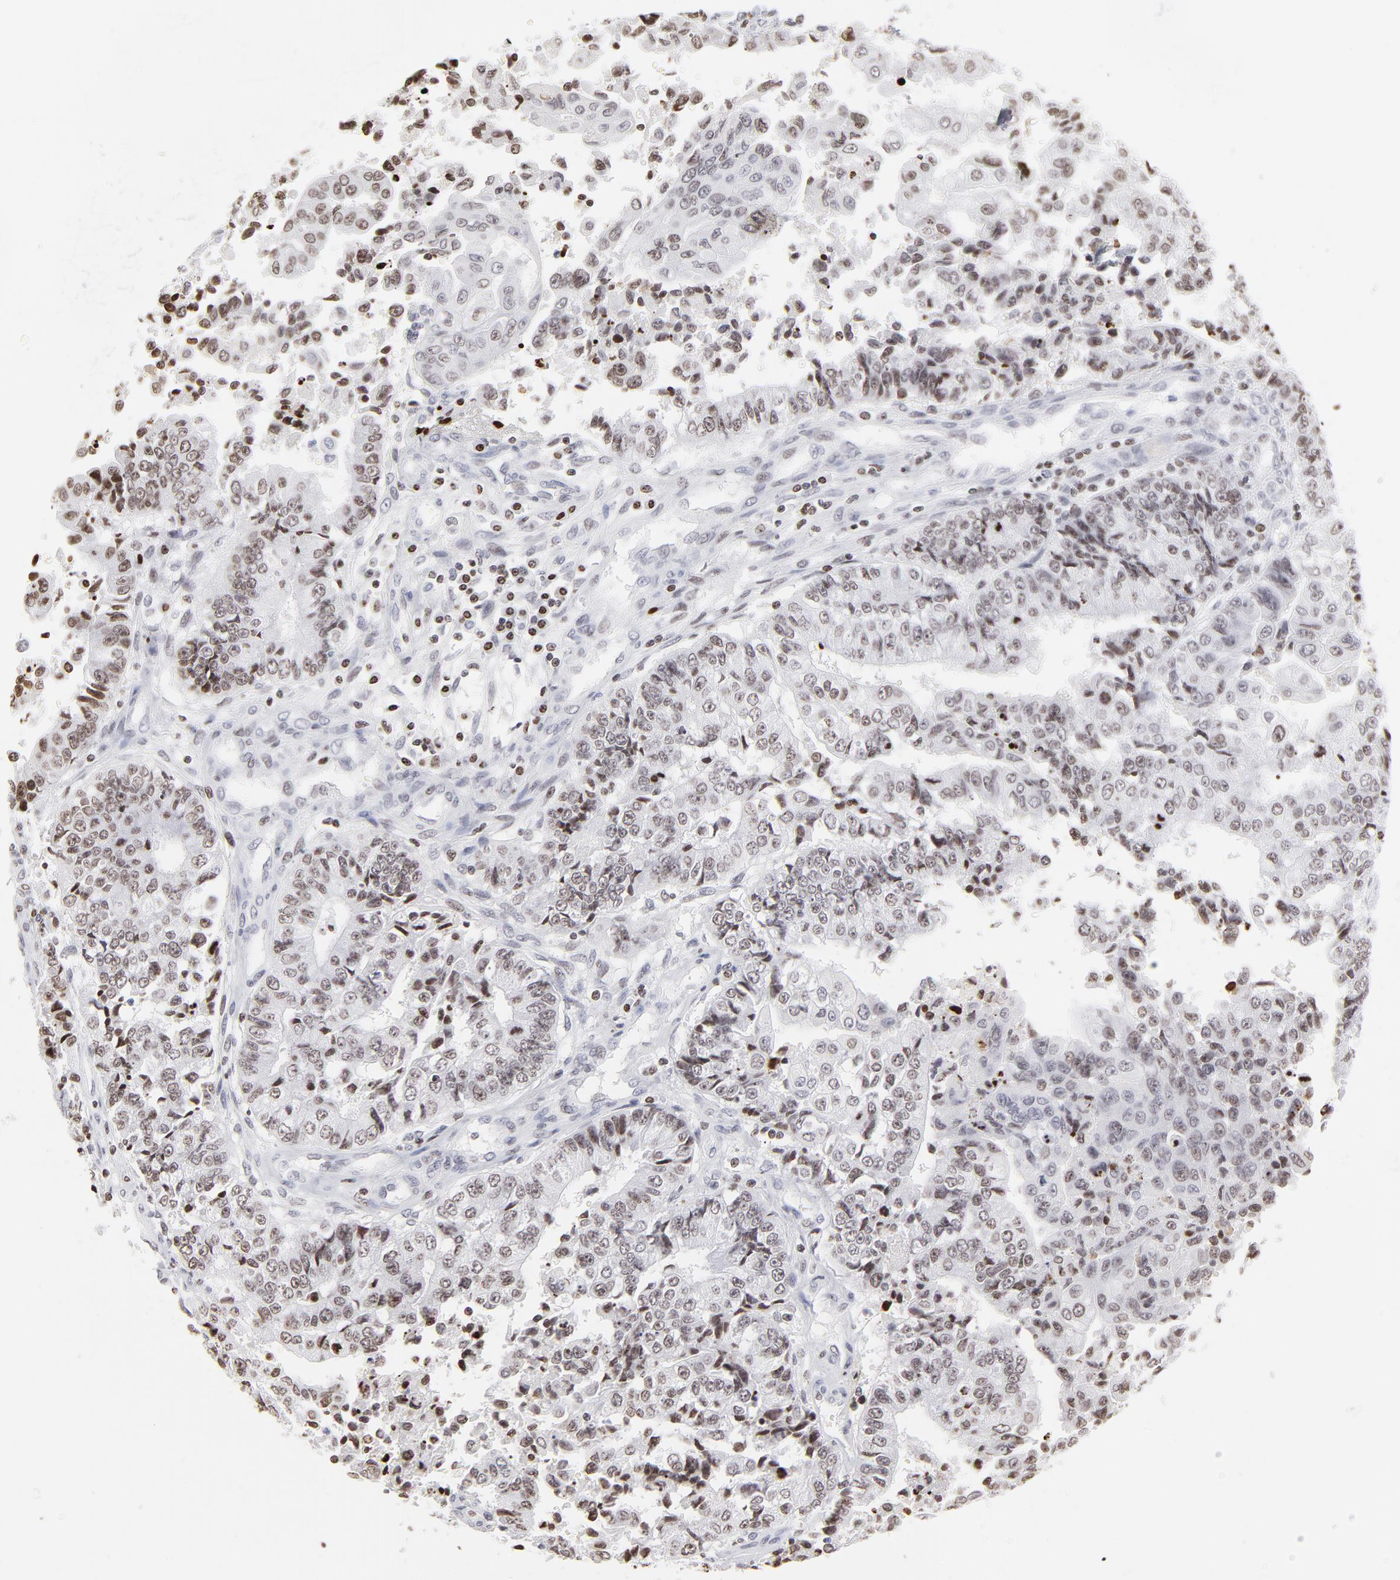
{"staining": {"intensity": "moderate", "quantity": "25%-75%", "location": "nuclear"}, "tissue": "endometrial cancer", "cell_type": "Tumor cells", "image_type": "cancer", "snomed": [{"axis": "morphology", "description": "Adenocarcinoma, NOS"}, {"axis": "topography", "description": "Endometrium"}], "caption": "High-magnification brightfield microscopy of adenocarcinoma (endometrial) stained with DAB (brown) and counterstained with hematoxylin (blue). tumor cells exhibit moderate nuclear staining is present in about25%-75% of cells.", "gene": "PARP1", "patient": {"sex": "female", "age": 75}}